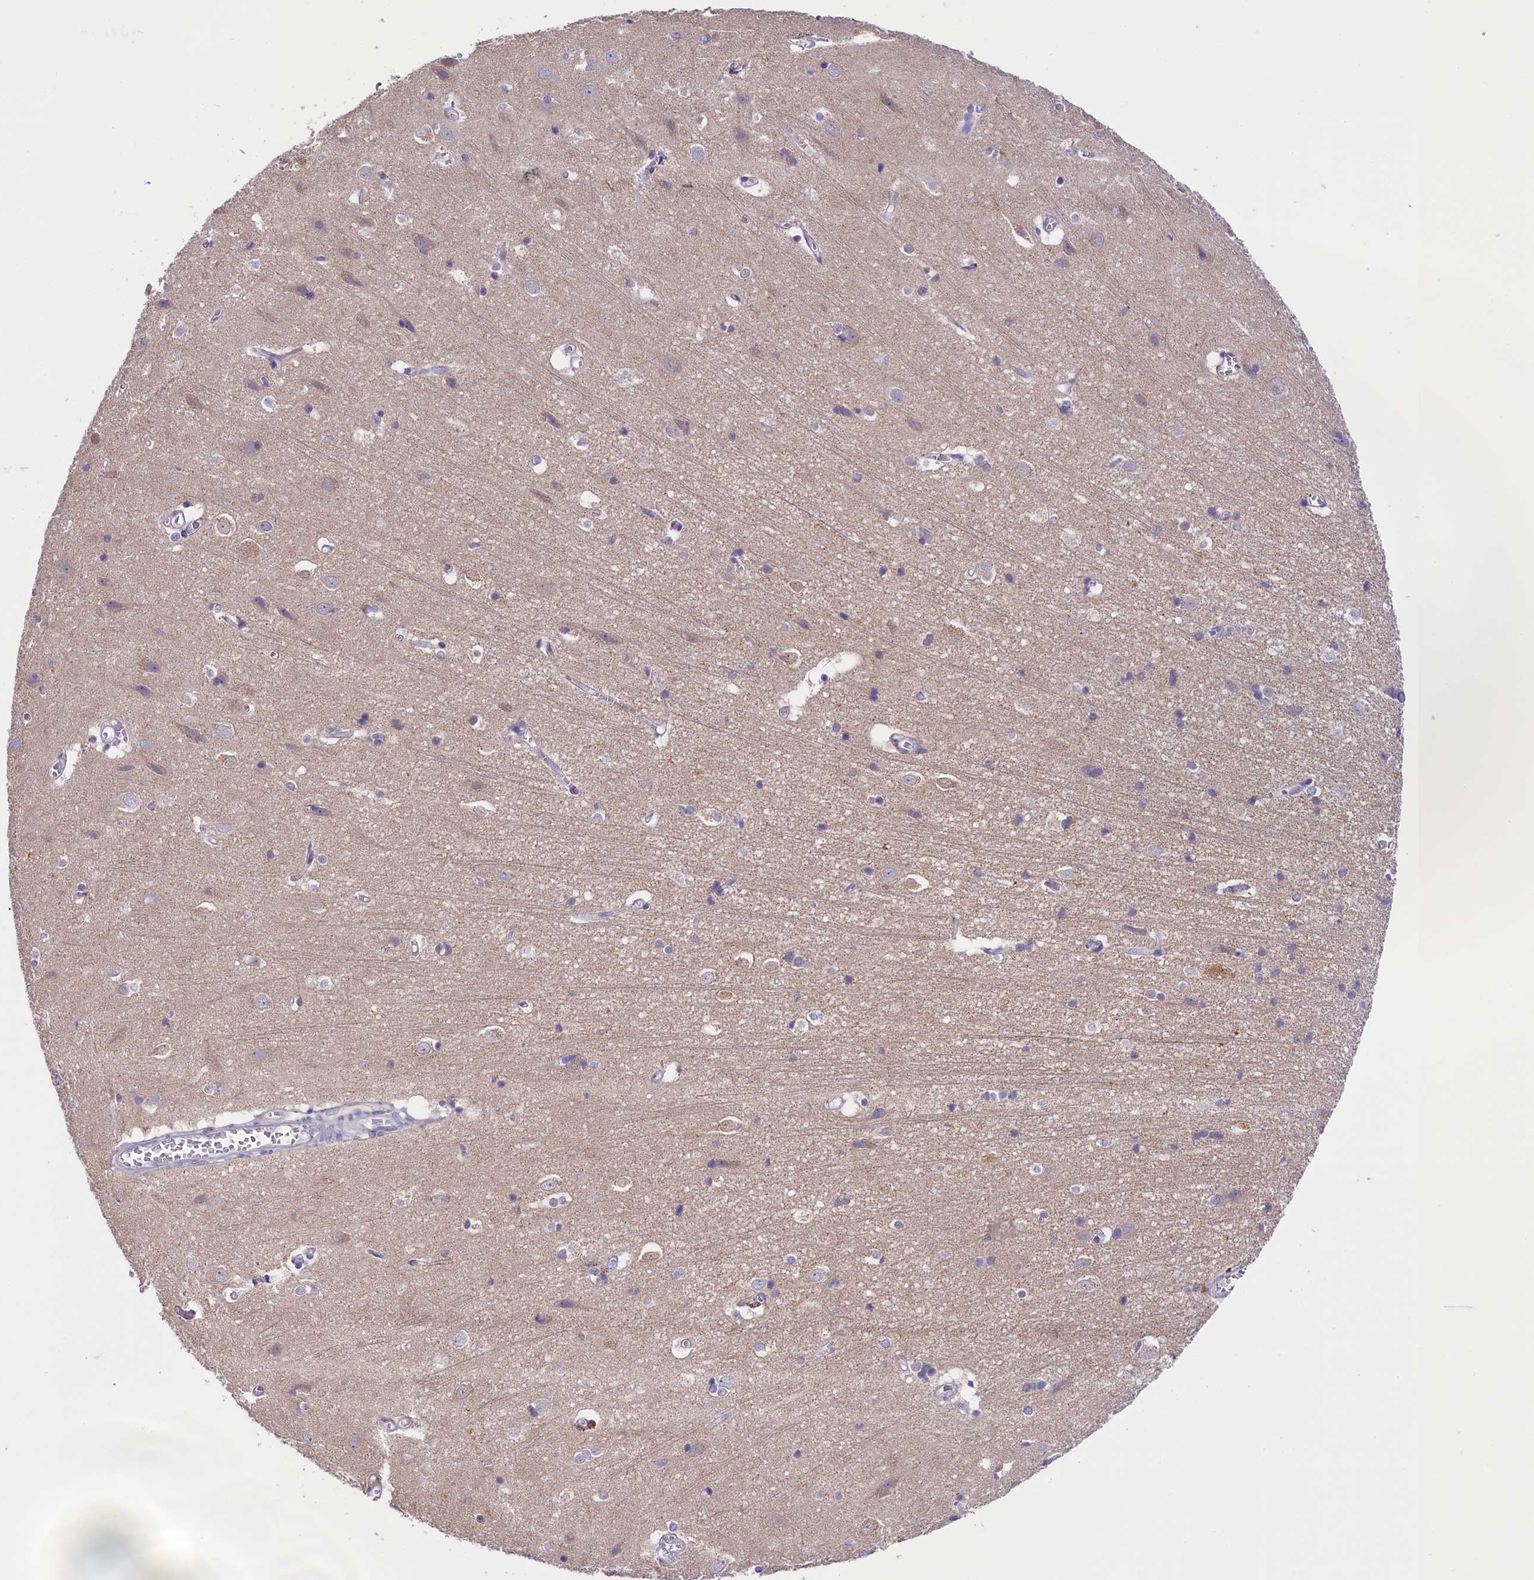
{"staining": {"intensity": "negative", "quantity": "none", "location": "none"}, "tissue": "cerebral cortex", "cell_type": "Endothelial cells", "image_type": "normal", "snomed": [{"axis": "morphology", "description": "Normal tissue, NOS"}, {"axis": "topography", "description": "Cerebral cortex"}], "caption": "Histopathology image shows no significant protein positivity in endothelial cells of benign cerebral cortex. (IHC, brightfield microscopy, high magnification).", "gene": "OSGEP", "patient": {"sex": "male", "age": 54}}